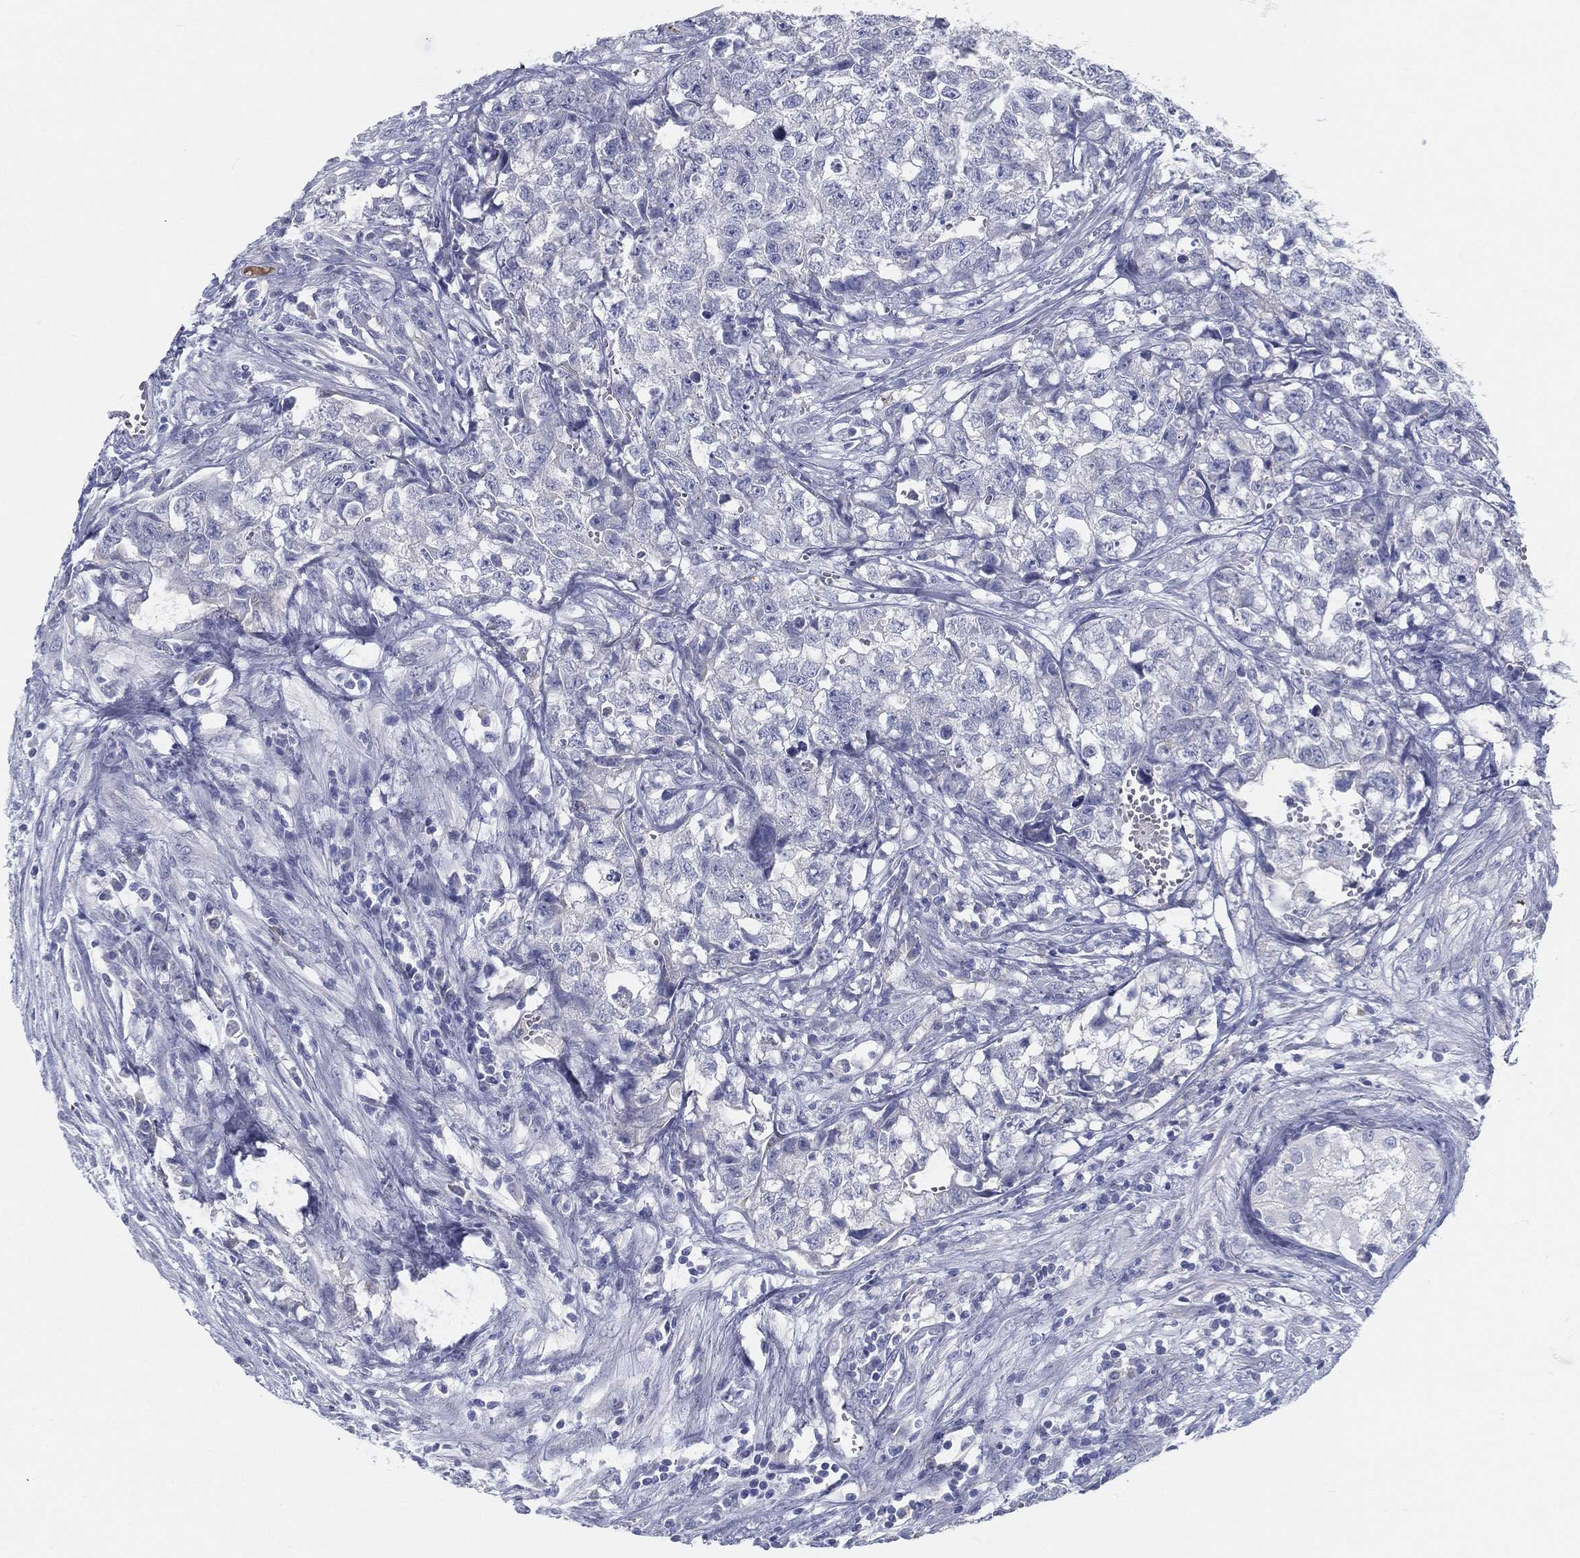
{"staining": {"intensity": "negative", "quantity": "none", "location": "none"}, "tissue": "testis cancer", "cell_type": "Tumor cells", "image_type": "cancer", "snomed": [{"axis": "morphology", "description": "Seminoma, NOS"}, {"axis": "morphology", "description": "Carcinoma, Embryonal, NOS"}, {"axis": "topography", "description": "Testis"}], "caption": "Tumor cells are negative for protein expression in human testis embryonal carcinoma.", "gene": "STS", "patient": {"sex": "male", "age": 22}}